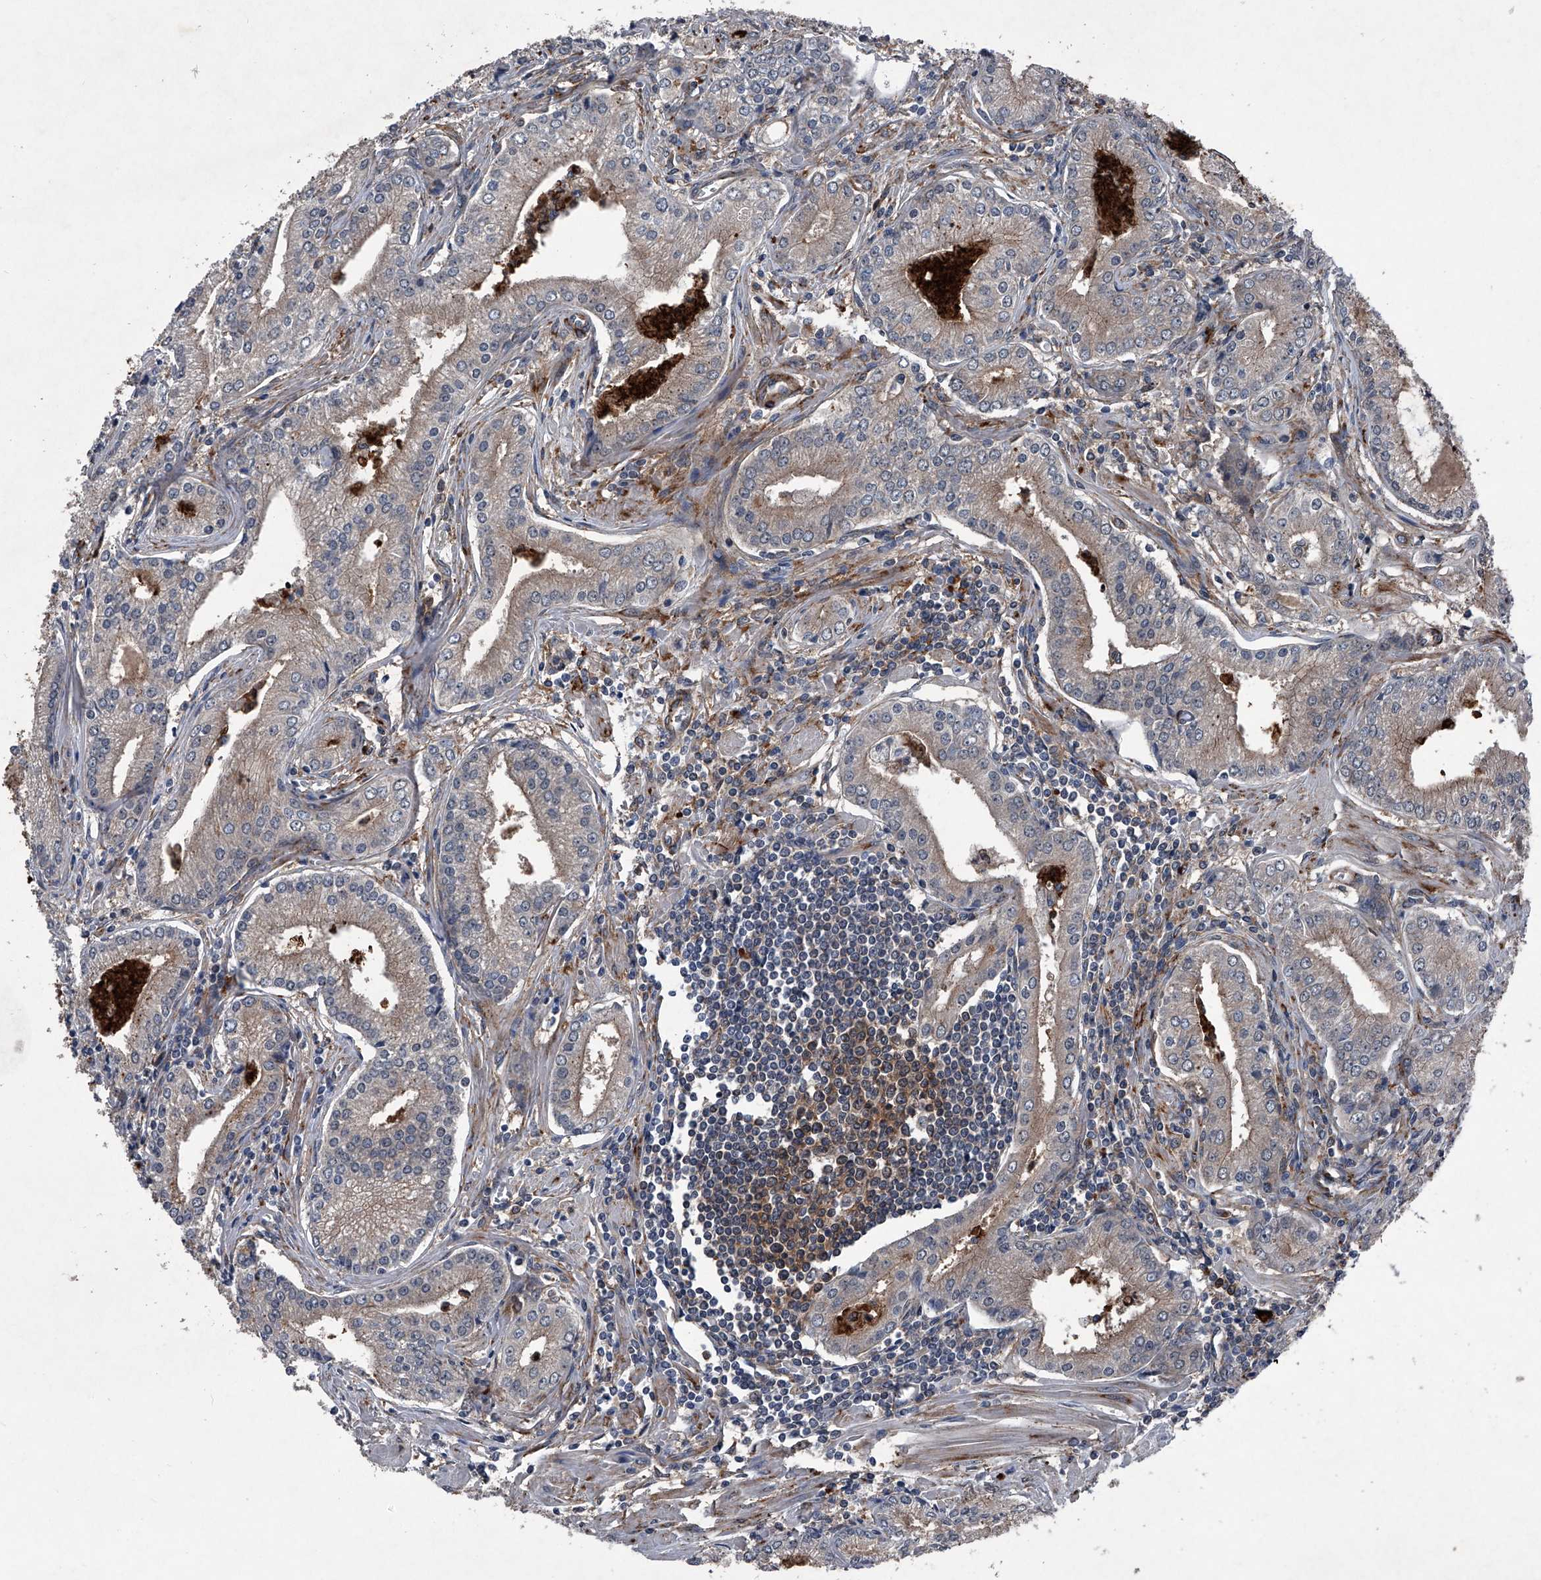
{"staining": {"intensity": "weak", "quantity": ">75%", "location": "cytoplasmic/membranous"}, "tissue": "prostate cancer", "cell_type": "Tumor cells", "image_type": "cancer", "snomed": [{"axis": "morphology", "description": "Adenocarcinoma, Low grade"}, {"axis": "topography", "description": "Prostate"}], "caption": "A brown stain shows weak cytoplasmic/membranous expression of a protein in human low-grade adenocarcinoma (prostate) tumor cells.", "gene": "MAPKAP1", "patient": {"sex": "male", "age": 54}}